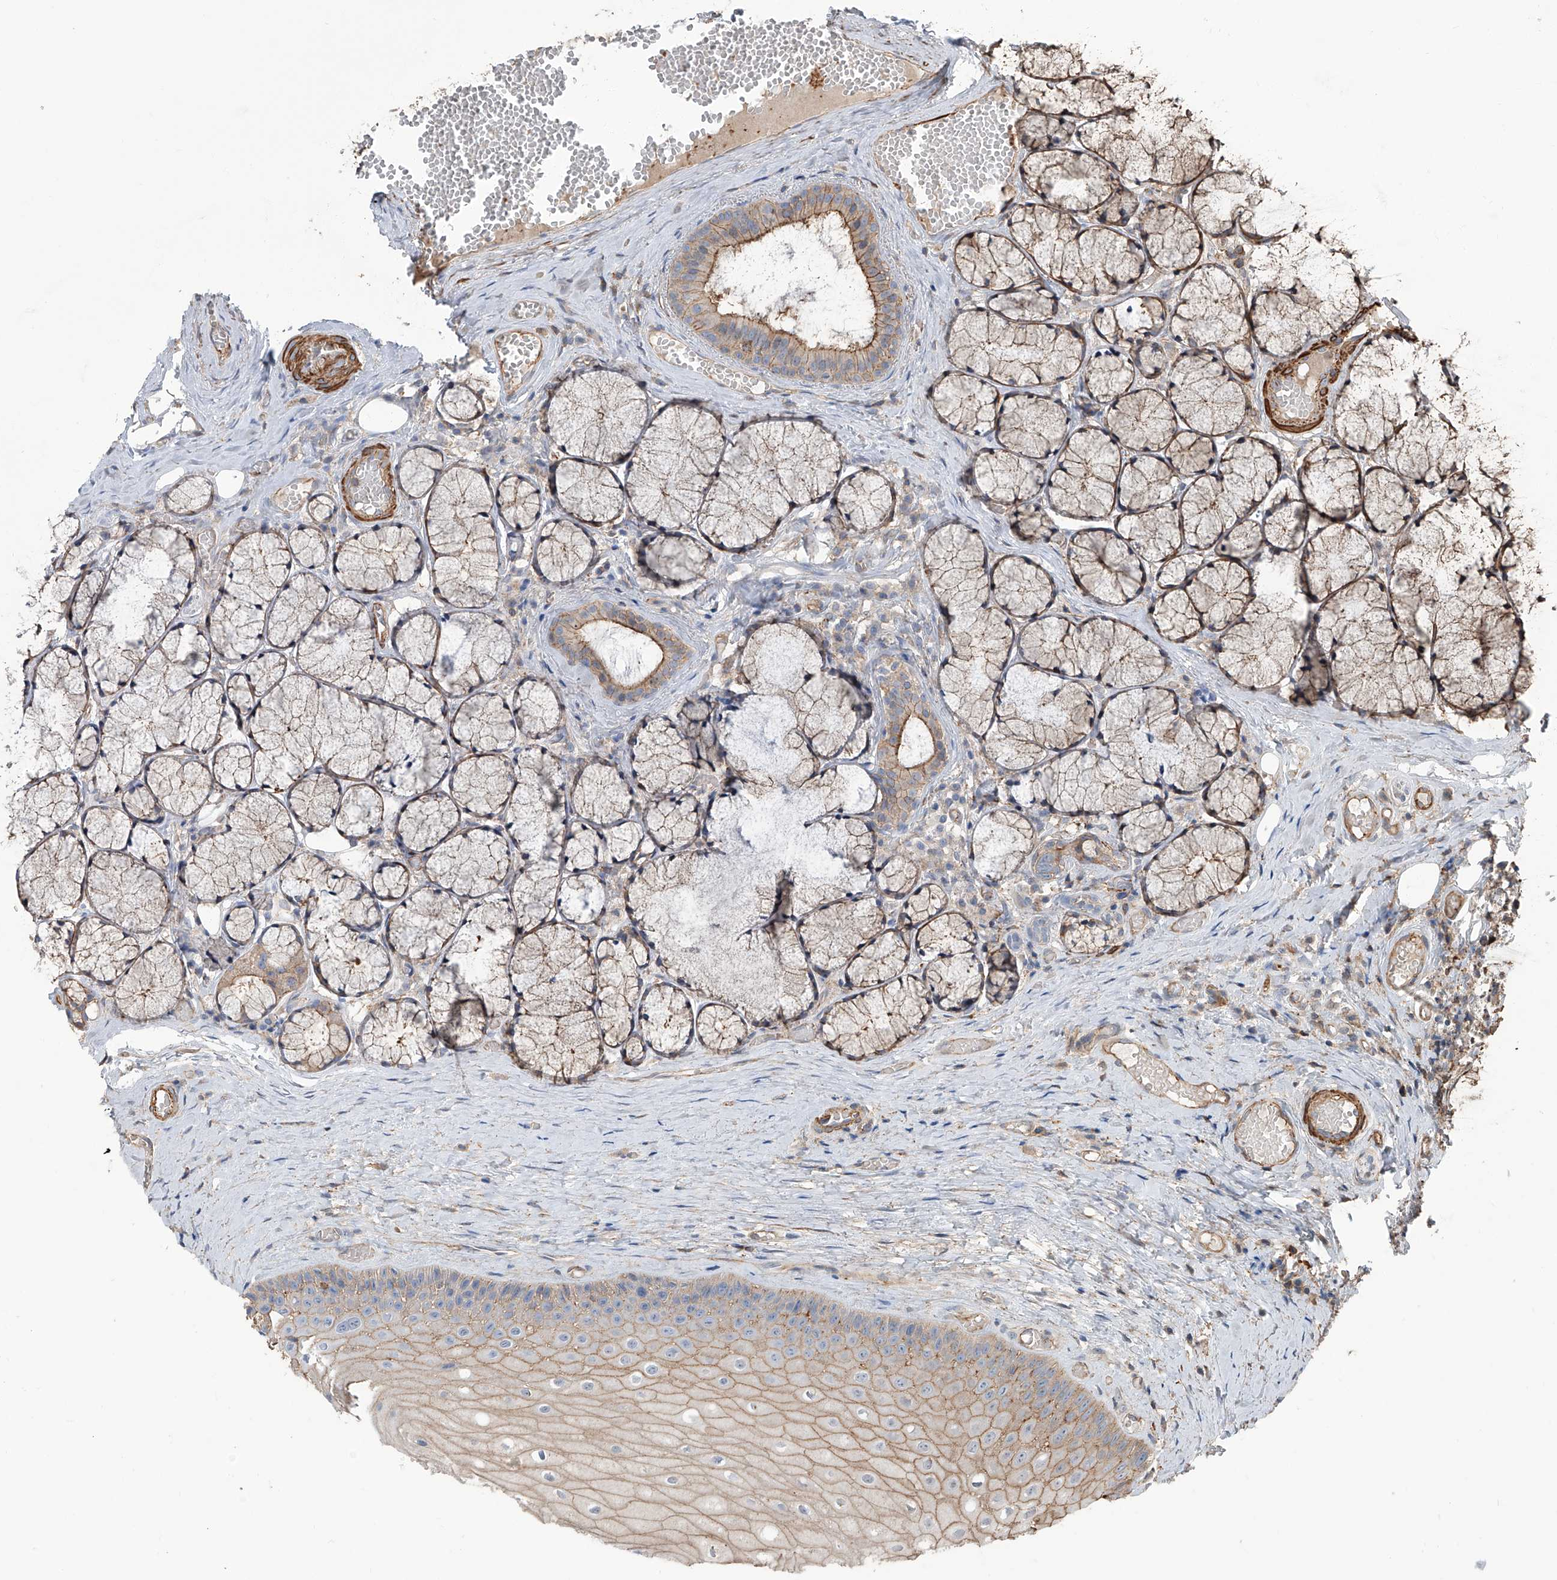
{"staining": {"intensity": "weak", "quantity": "25%-75%", "location": "cytoplasmic/membranous"}, "tissue": "oral mucosa", "cell_type": "Squamous epithelial cells", "image_type": "normal", "snomed": [{"axis": "morphology", "description": "Normal tissue, NOS"}, {"axis": "topography", "description": "Oral tissue"}], "caption": "Squamous epithelial cells exhibit low levels of weak cytoplasmic/membranous positivity in approximately 25%-75% of cells in normal oral mucosa.", "gene": "PIEZO2", "patient": {"sex": "male", "age": 66}}